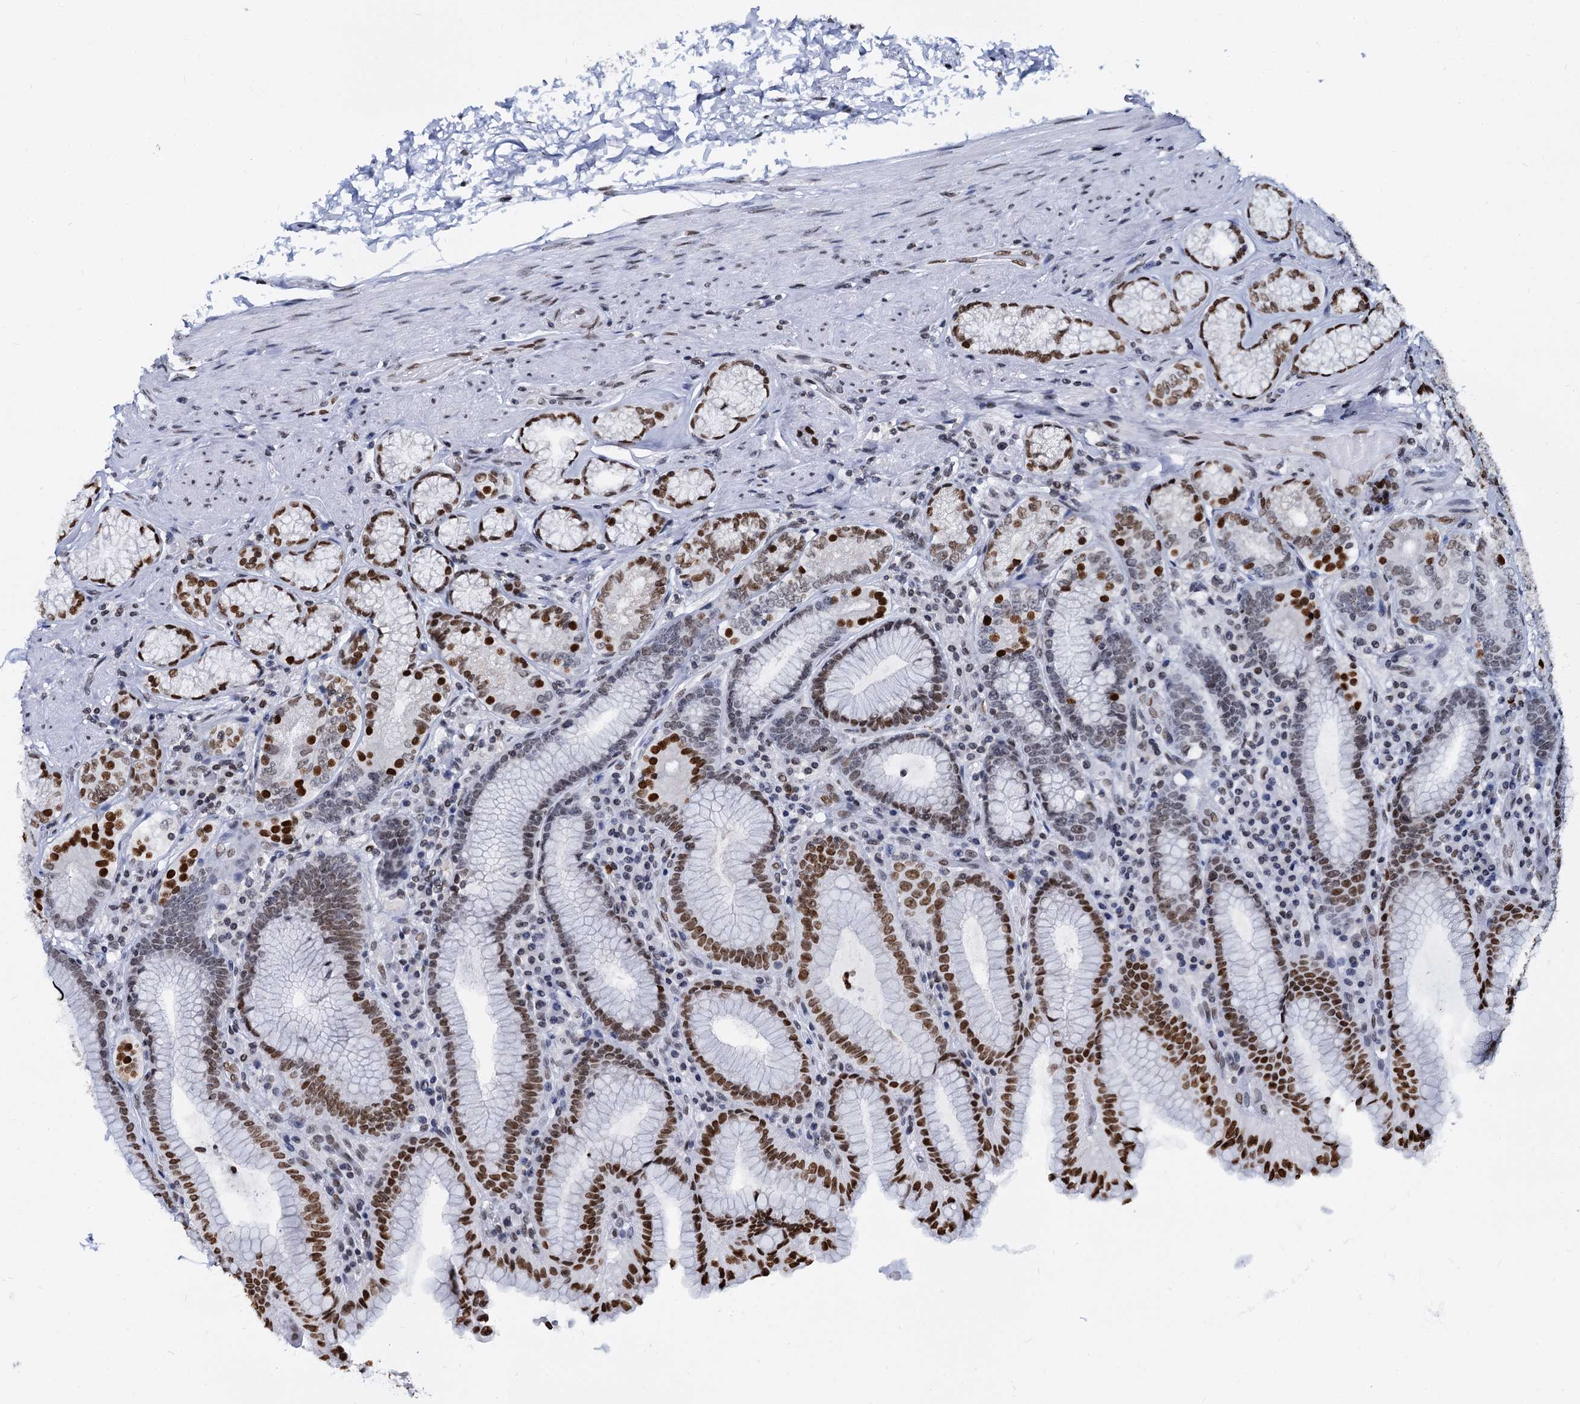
{"staining": {"intensity": "strong", "quantity": "25%-75%", "location": "nuclear"}, "tissue": "stomach", "cell_type": "Glandular cells", "image_type": "normal", "snomed": [{"axis": "morphology", "description": "Normal tissue, NOS"}, {"axis": "topography", "description": "Stomach, upper"}, {"axis": "topography", "description": "Stomach, lower"}], "caption": "A micrograph of human stomach stained for a protein shows strong nuclear brown staining in glandular cells. The staining was performed using DAB (3,3'-diaminobenzidine), with brown indicating positive protein expression. Nuclei are stained blue with hematoxylin.", "gene": "CMAS", "patient": {"sex": "female", "age": 76}}